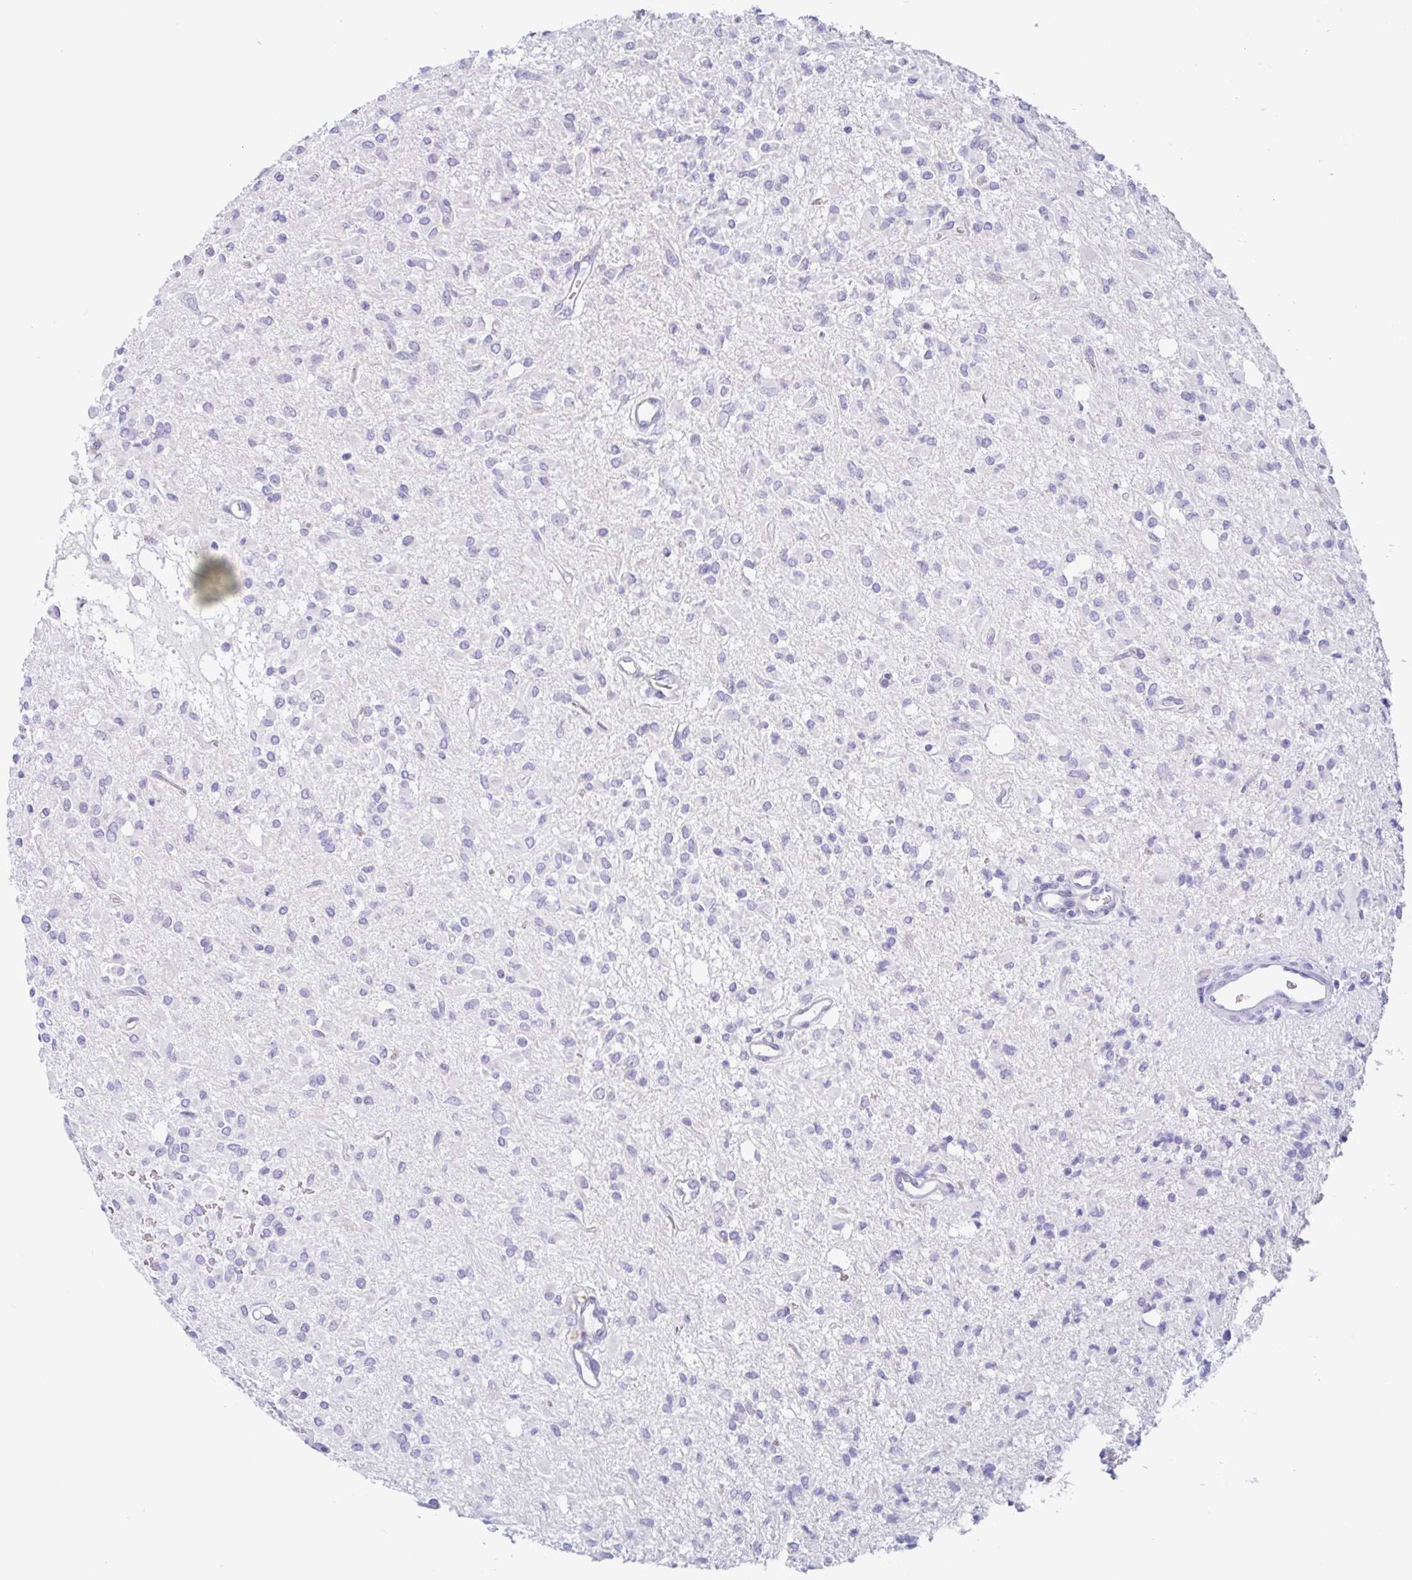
{"staining": {"intensity": "negative", "quantity": "none", "location": "none"}, "tissue": "glioma", "cell_type": "Tumor cells", "image_type": "cancer", "snomed": [{"axis": "morphology", "description": "Glioma, malignant, Low grade"}, {"axis": "topography", "description": "Brain"}], "caption": "DAB immunohistochemical staining of glioma reveals no significant positivity in tumor cells.", "gene": "OR6N2", "patient": {"sex": "female", "age": 33}}